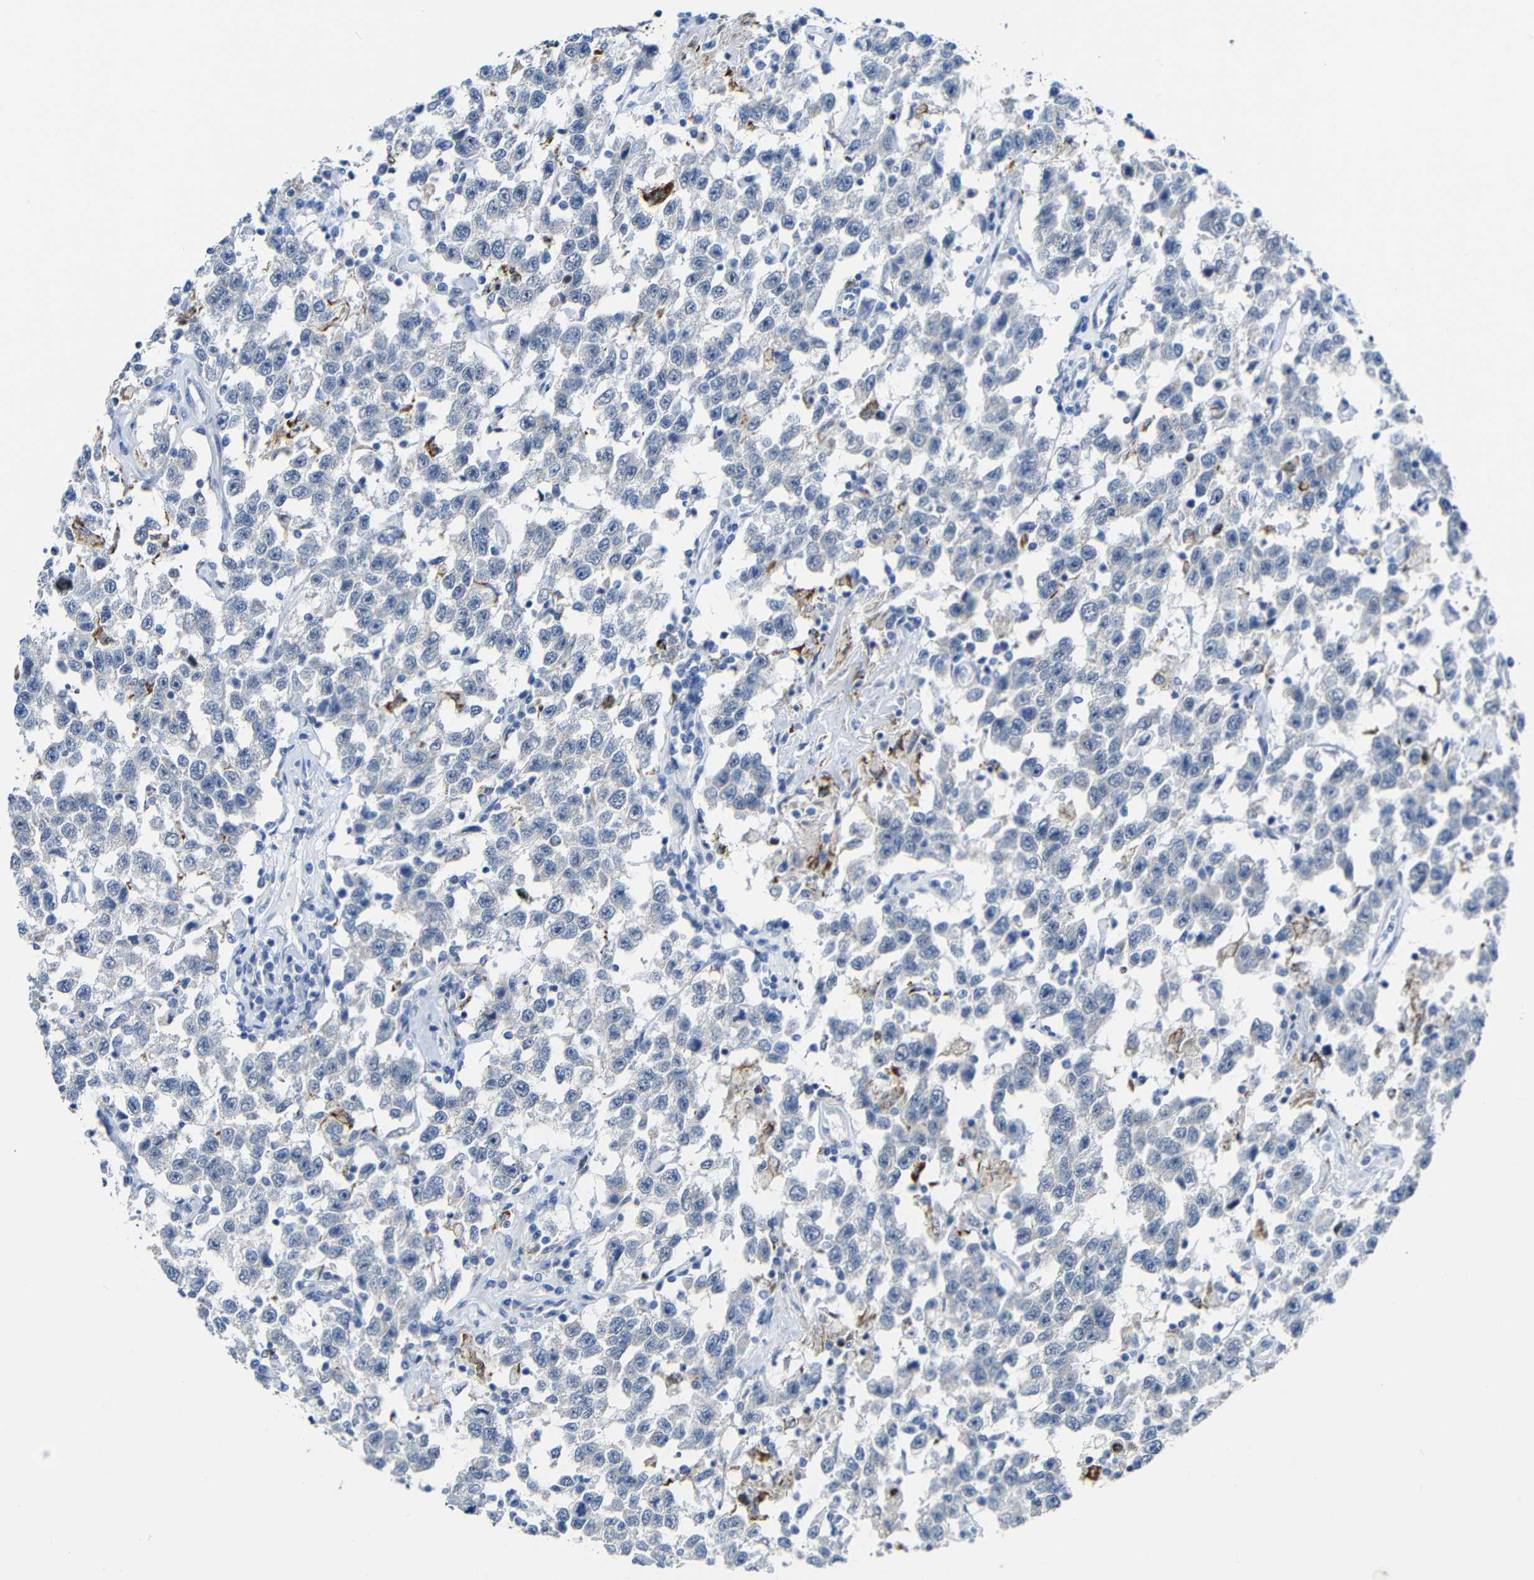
{"staining": {"intensity": "negative", "quantity": "none", "location": "none"}, "tissue": "testis cancer", "cell_type": "Tumor cells", "image_type": "cancer", "snomed": [{"axis": "morphology", "description": "Seminoma, NOS"}, {"axis": "topography", "description": "Testis"}], "caption": "Micrograph shows no significant protein expression in tumor cells of seminoma (testis). Nuclei are stained in blue.", "gene": "C15orf48", "patient": {"sex": "male", "age": 41}}